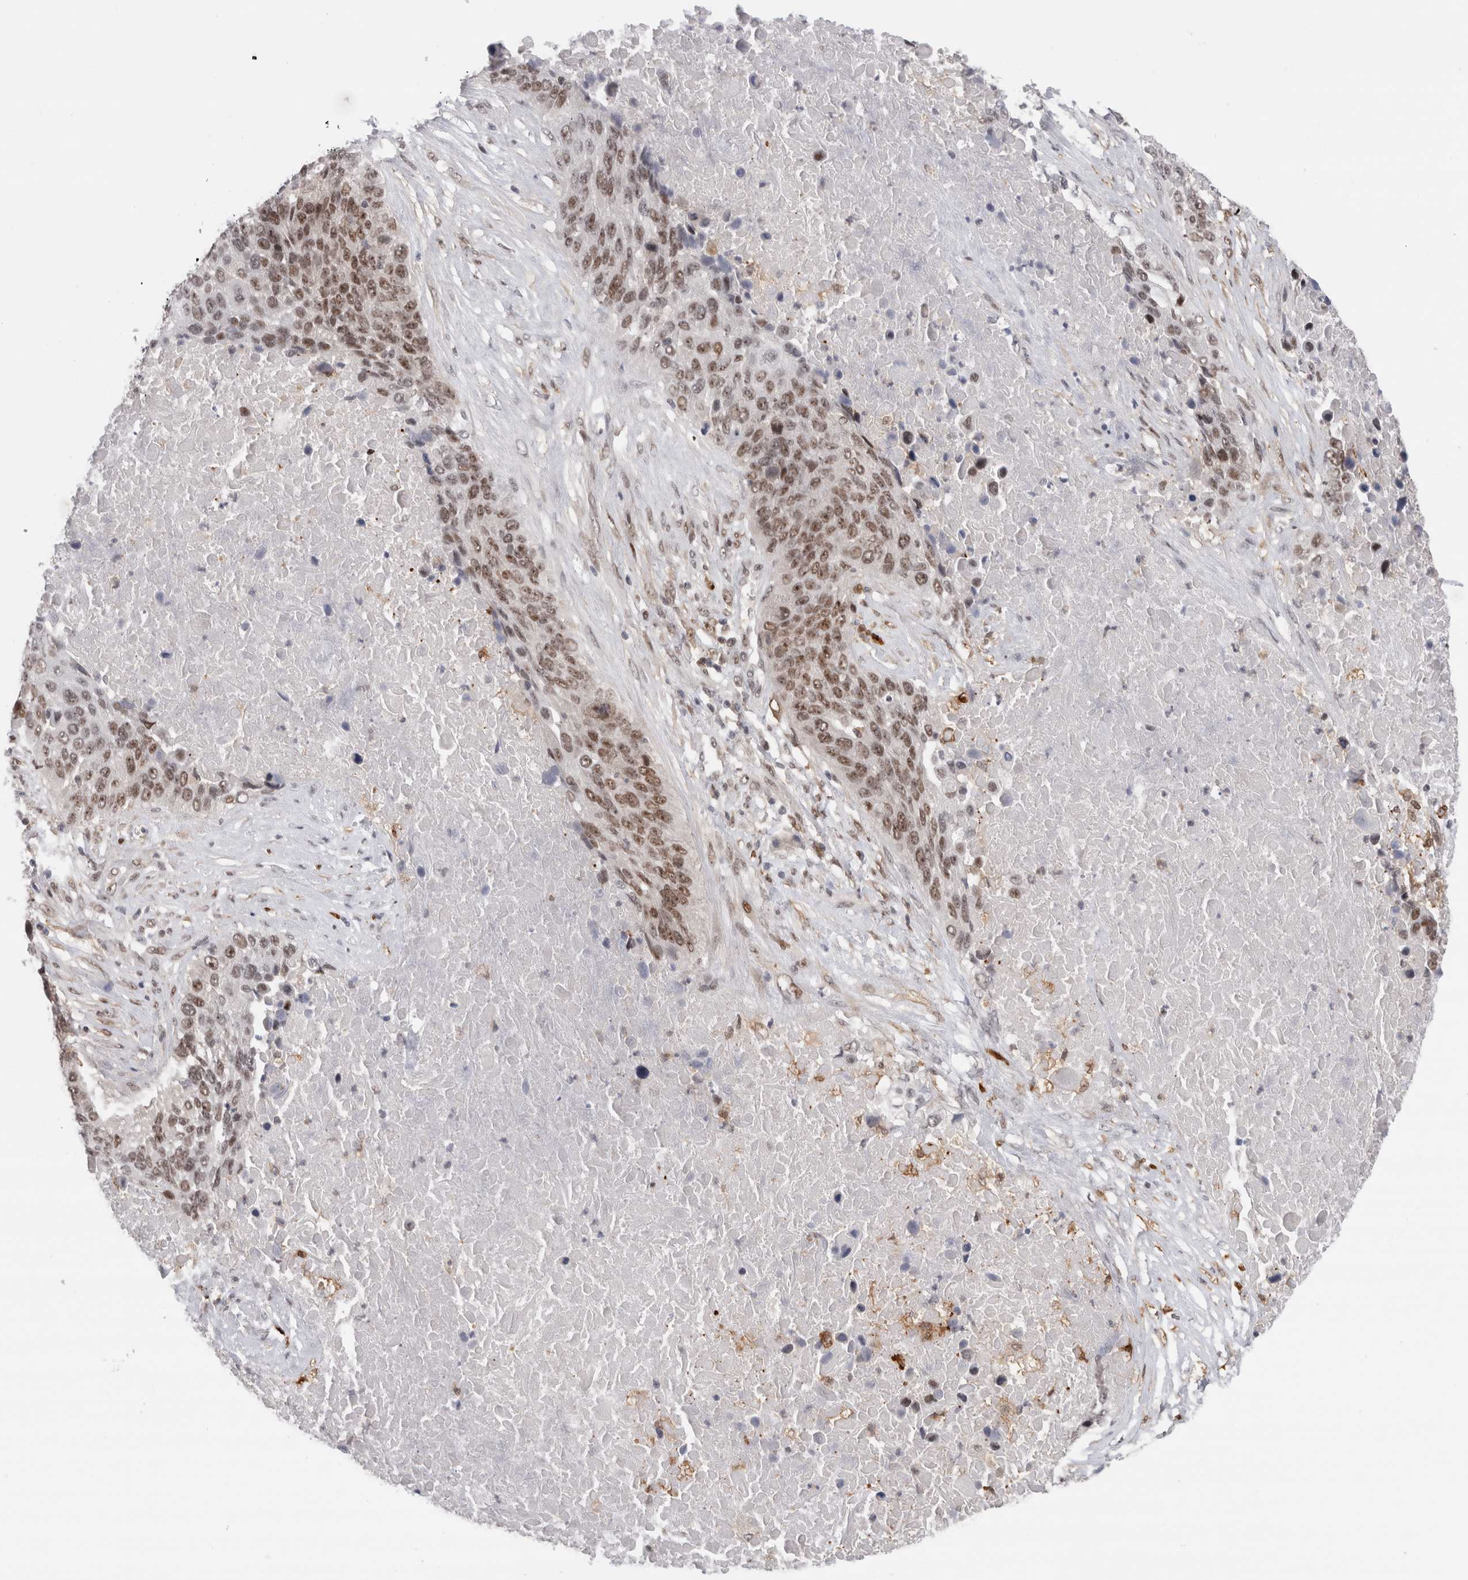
{"staining": {"intensity": "moderate", "quantity": ">75%", "location": "nuclear"}, "tissue": "lung cancer", "cell_type": "Tumor cells", "image_type": "cancer", "snomed": [{"axis": "morphology", "description": "Squamous cell carcinoma, NOS"}, {"axis": "topography", "description": "Lung"}], "caption": "Protein analysis of lung squamous cell carcinoma tissue reveals moderate nuclear positivity in about >75% of tumor cells. (DAB IHC with brightfield microscopy, high magnification).", "gene": "ZNF521", "patient": {"sex": "male", "age": 66}}